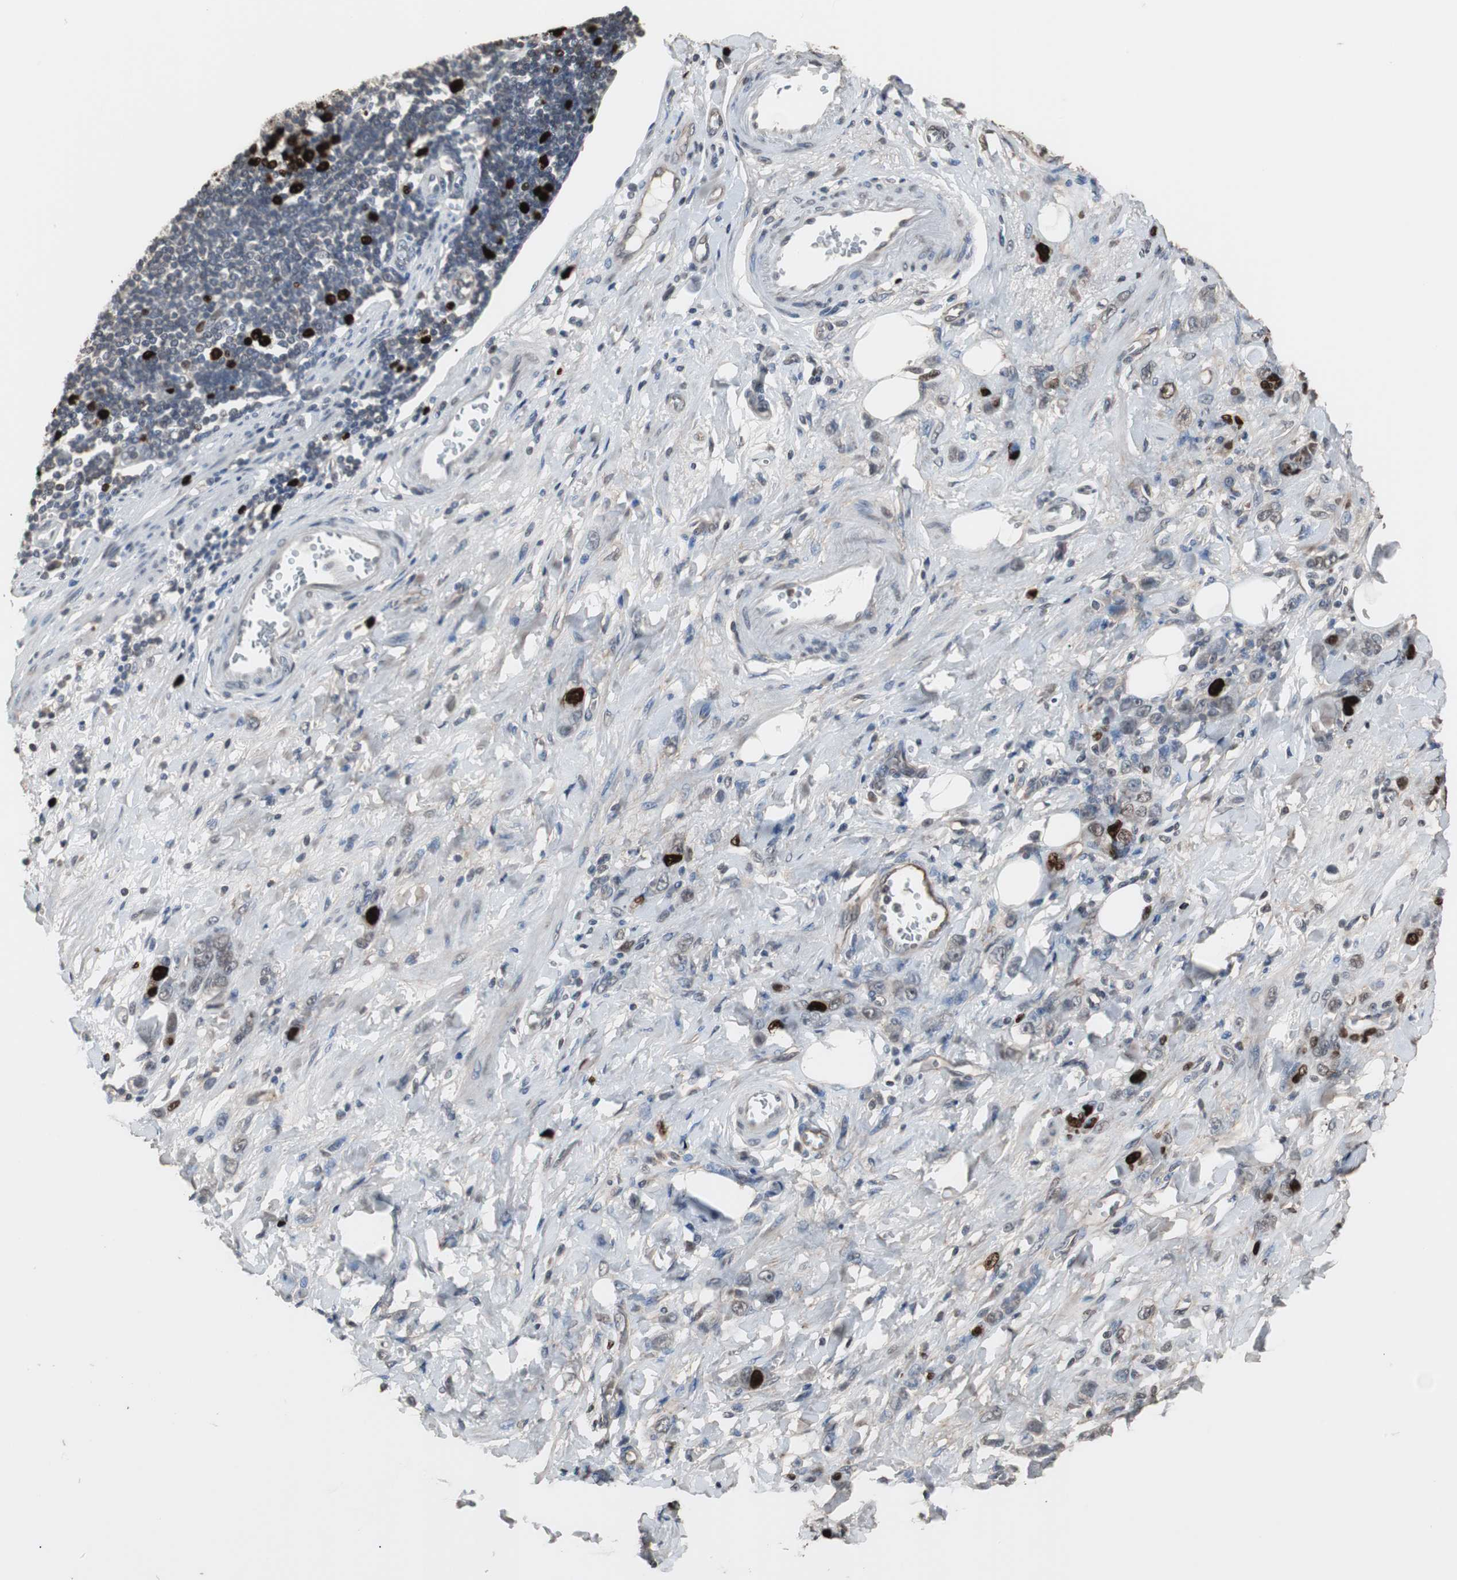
{"staining": {"intensity": "strong", "quantity": "<25%", "location": "nuclear"}, "tissue": "stomach cancer", "cell_type": "Tumor cells", "image_type": "cancer", "snomed": [{"axis": "morphology", "description": "Adenocarcinoma, NOS"}, {"axis": "topography", "description": "Stomach"}], "caption": "Immunohistochemical staining of human stomach adenocarcinoma exhibits medium levels of strong nuclear protein expression in about <25% of tumor cells.", "gene": "TOP2A", "patient": {"sex": "male", "age": 82}}